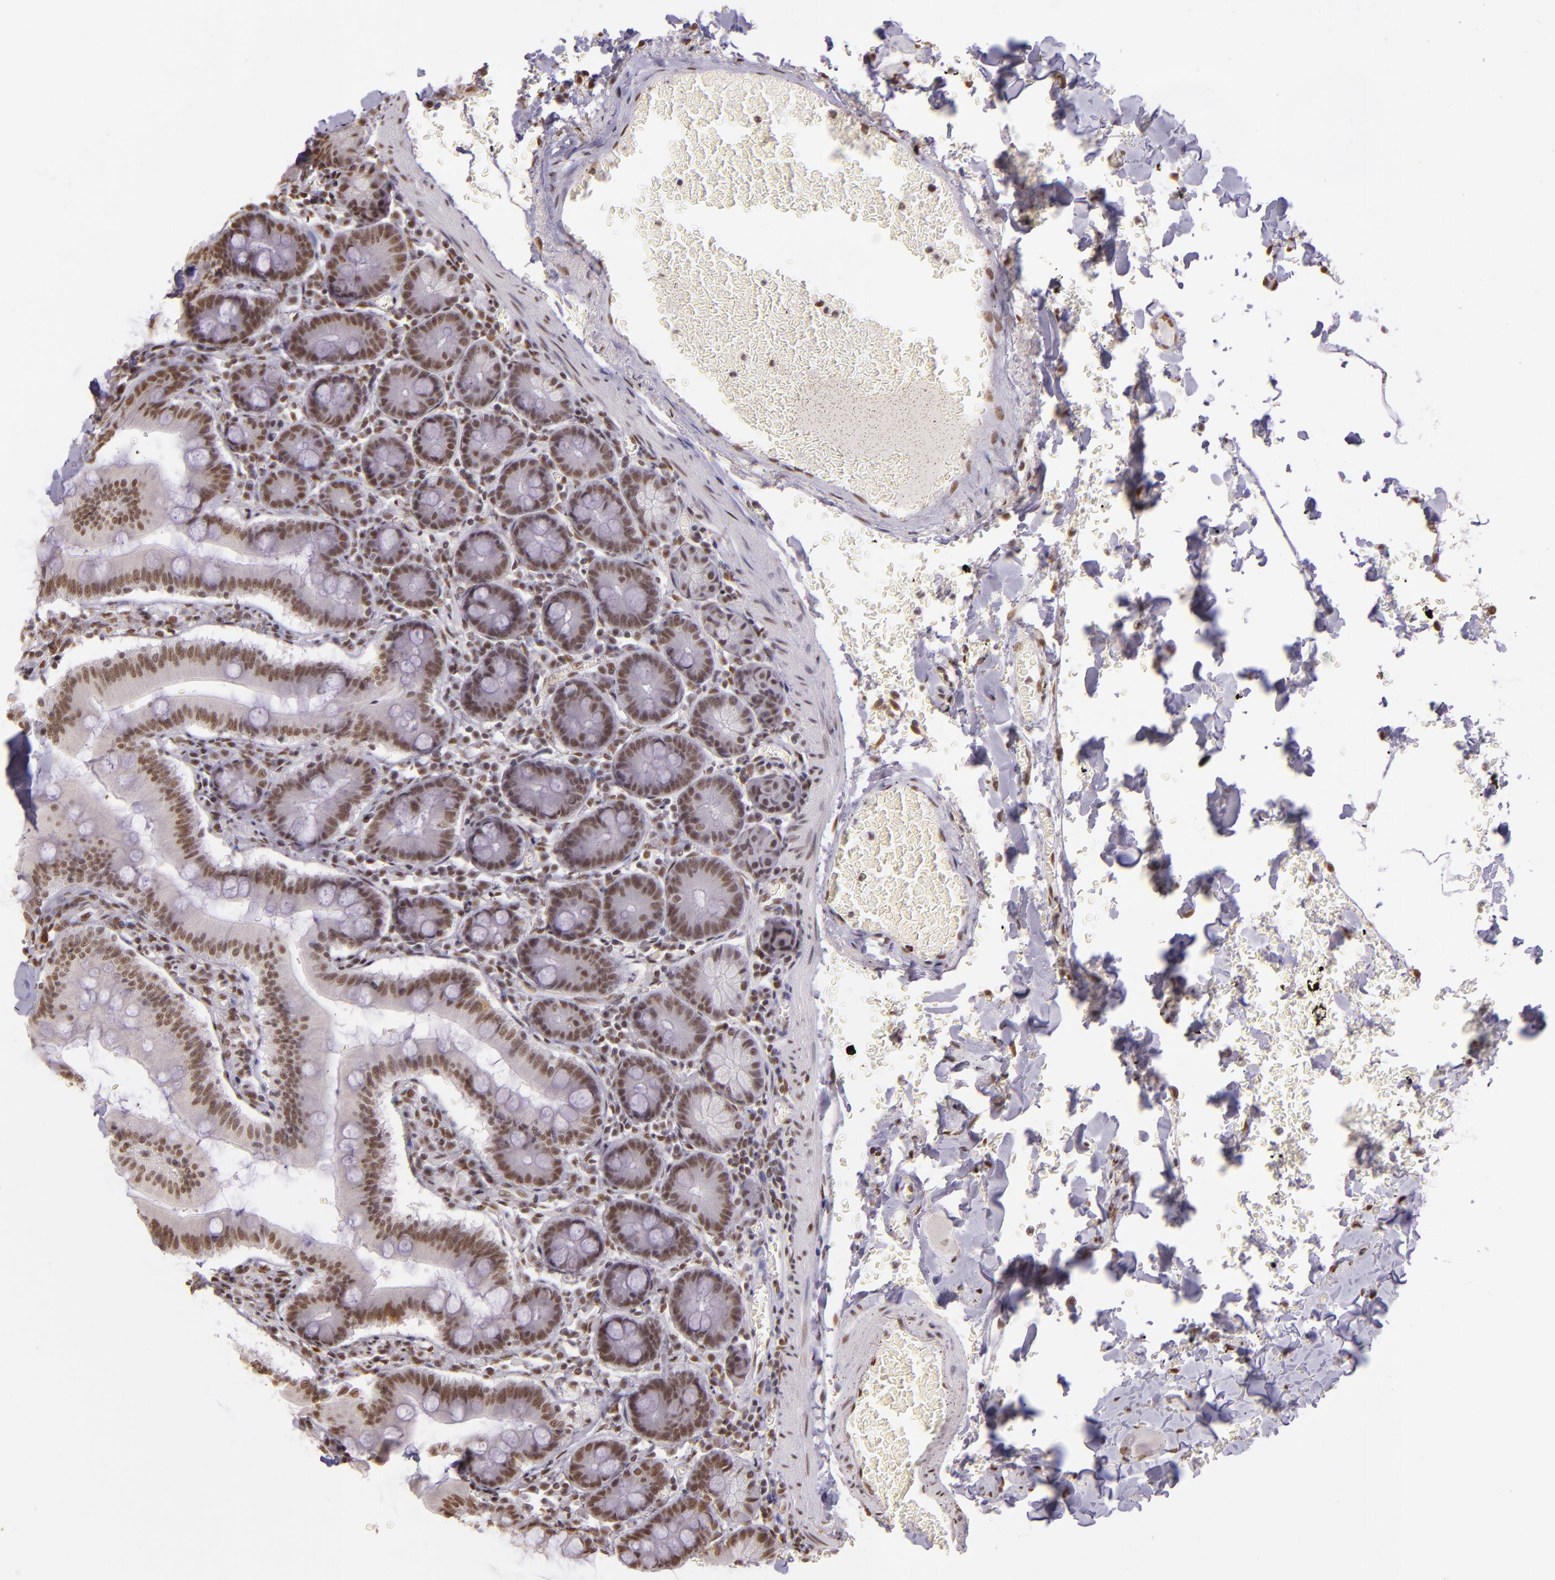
{"staining": {"intensity": "strong", "quantity": ">75%", "location": "nuclear"}, "tissue": "small intestine", "cell_type": "Glandular cells", "image_type": "normal", "snomed": [{"axis": "morphology", "description": "Normal tissue, NOS"}, {"axis": "topography", "description": "Small intestine"}], "caption": "High-power microscopy captured an immunohistochemistry (IHC) micrograph of normal small intestine, revealing strong nuclear positivity in approximately >75% of glandular cells.", "gene": "USF1", "patient": {"sex": "male", "age": 71}}